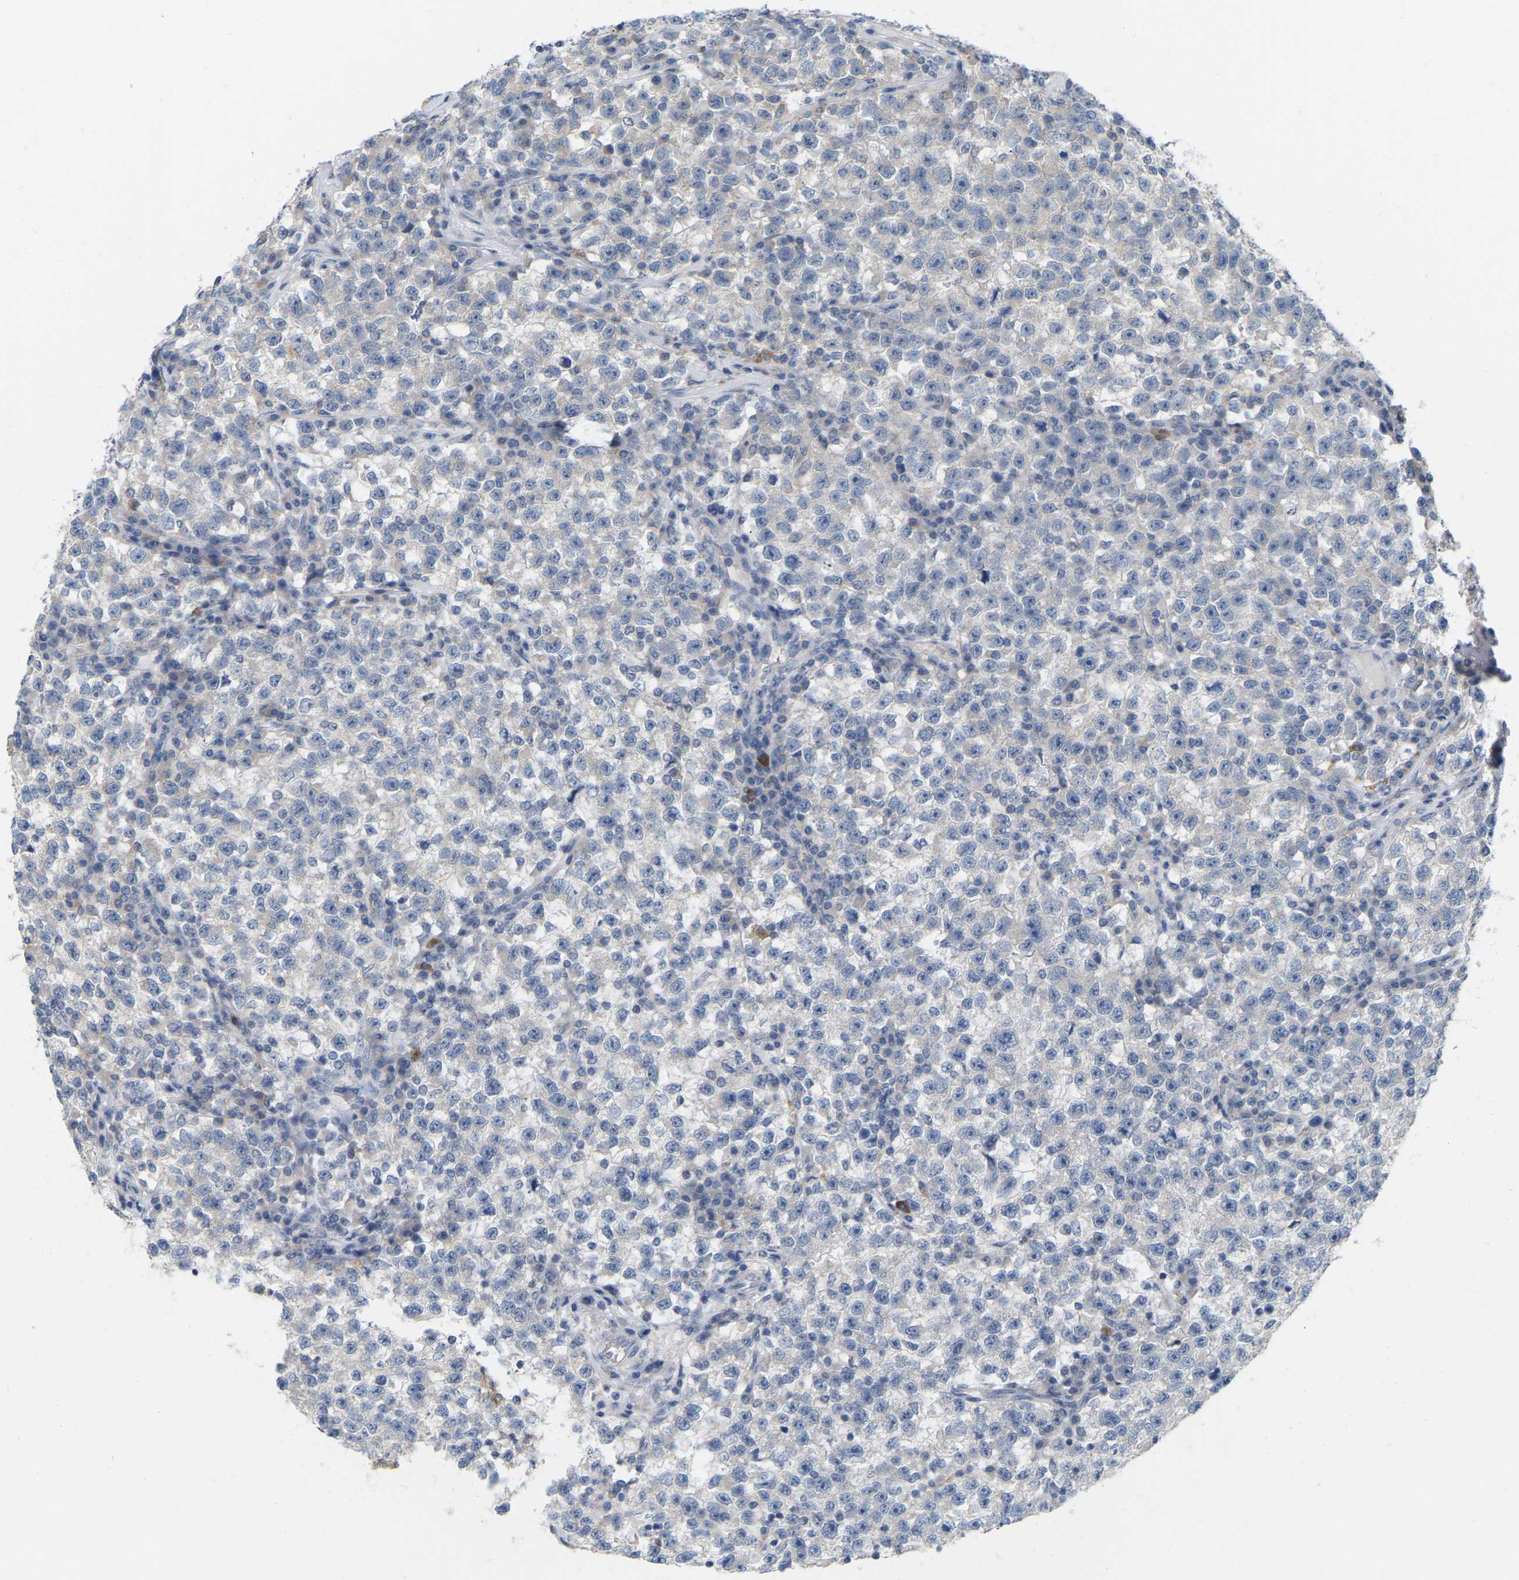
{"staining": {"intensity": "negative", "quantity": "none", "location": "none"}, "tissue": "testis cancer", "cell_type": "Tumor cells", "image_type": "cancer", "snomed": [{"axis": "morphology", "description": "Seminoma, NOS"}, {"axis": "topography", "description": "Testis"}], "caption": "IHC histopathology image of neoplastic tissue: testis cancer stained with DAB demonstrates no significant protein positivity in tumor cells.", "gene": "WIPI2", "patient": {"sex": "male", "age": 22}}